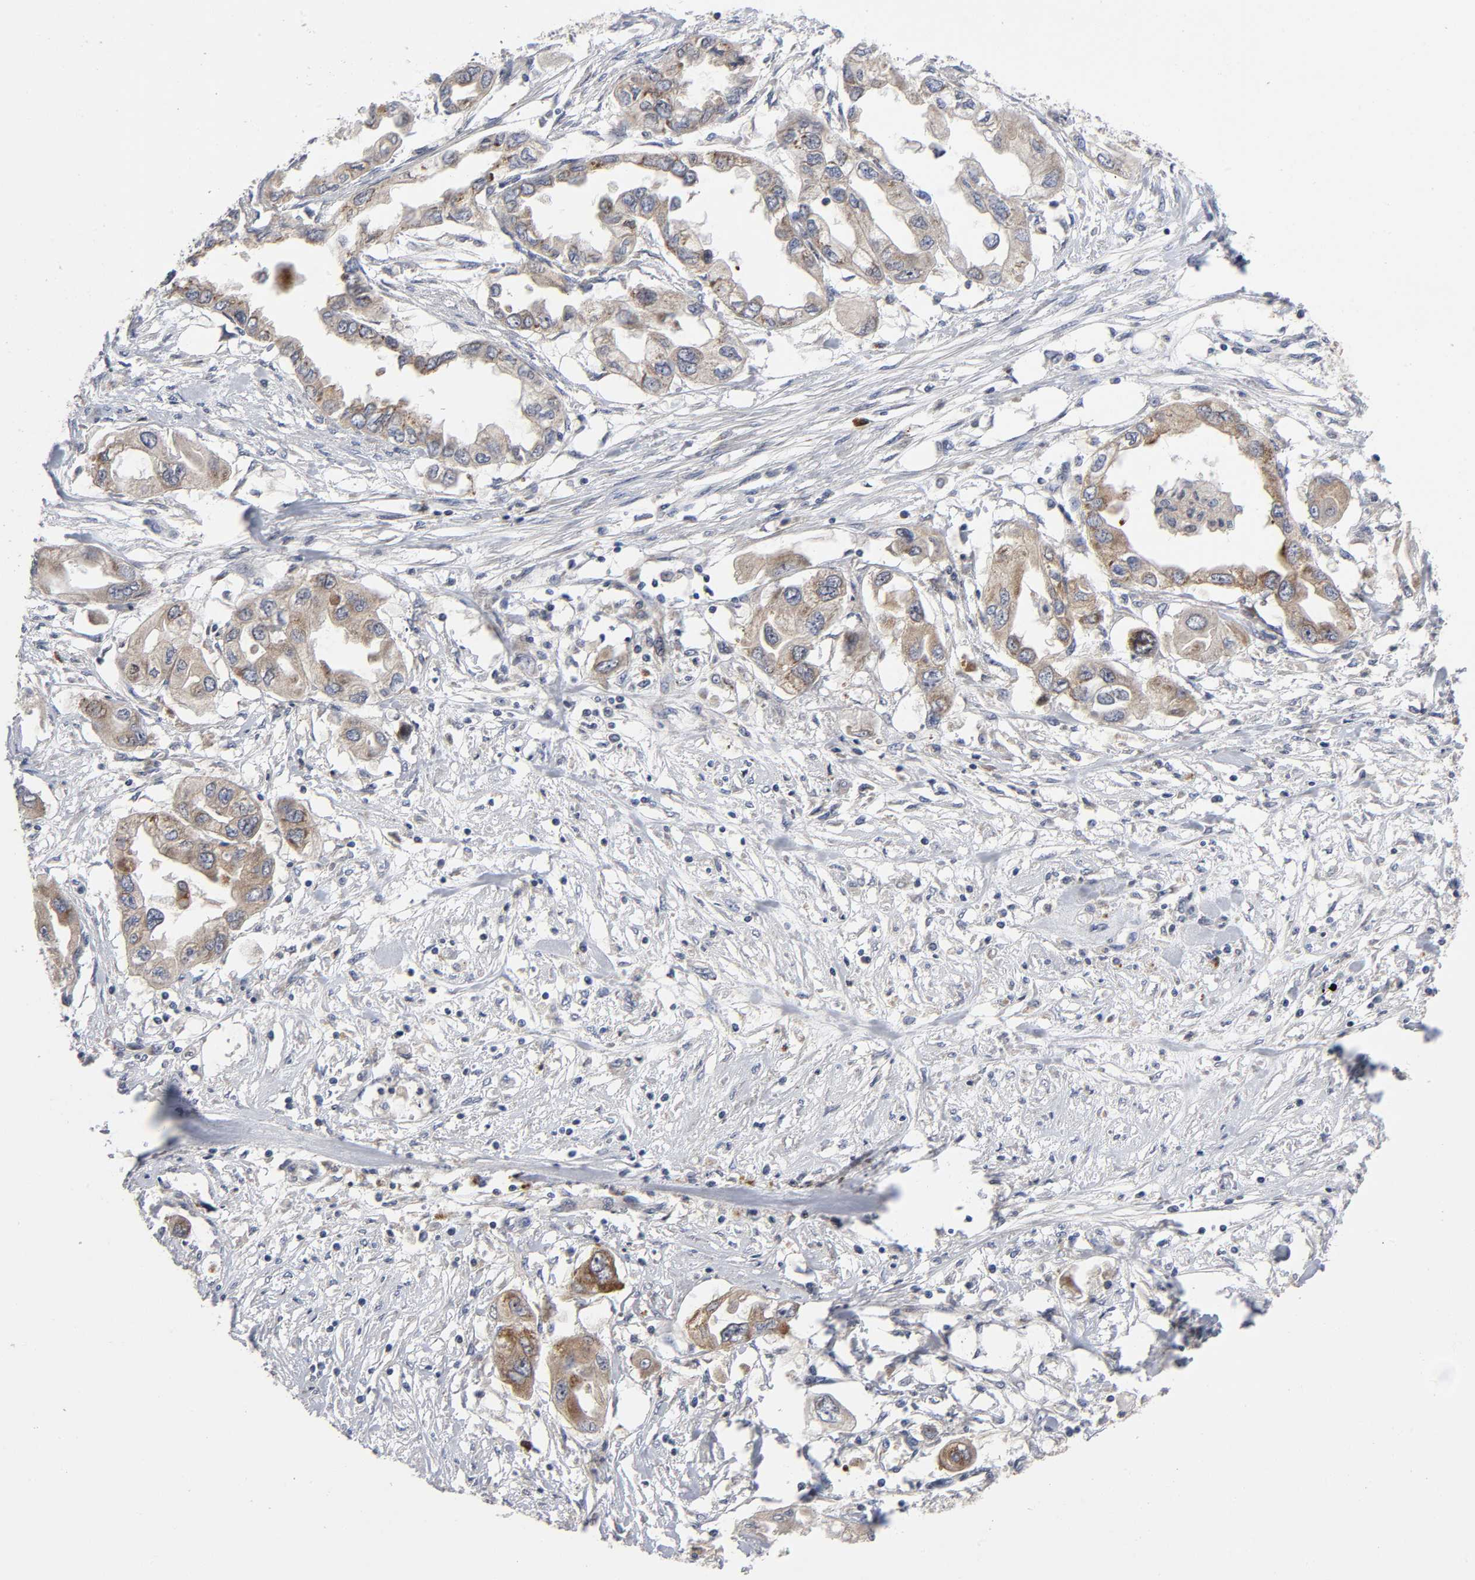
{"staining": {"intensity": "moderate", "quantity": ">75%", "location": "cytoplasmic/membranous"}, "tissue": "endometrial cancer", "cell_type": "Tumor cells", "image_type": "cancer", "snomed": [{"axis": "morphology", "description": "Adenocarcinoma, NOS"}, {"axis": "topography", "description": "Endometrium"}], "caption": "Tumor cells display medium levels of moderate cytoplasmic/membranous staining in approximately >75% of cells in human endometrial cancer.", "gene": "EIF5", "patient": {"sex": "female", "age": 67}}